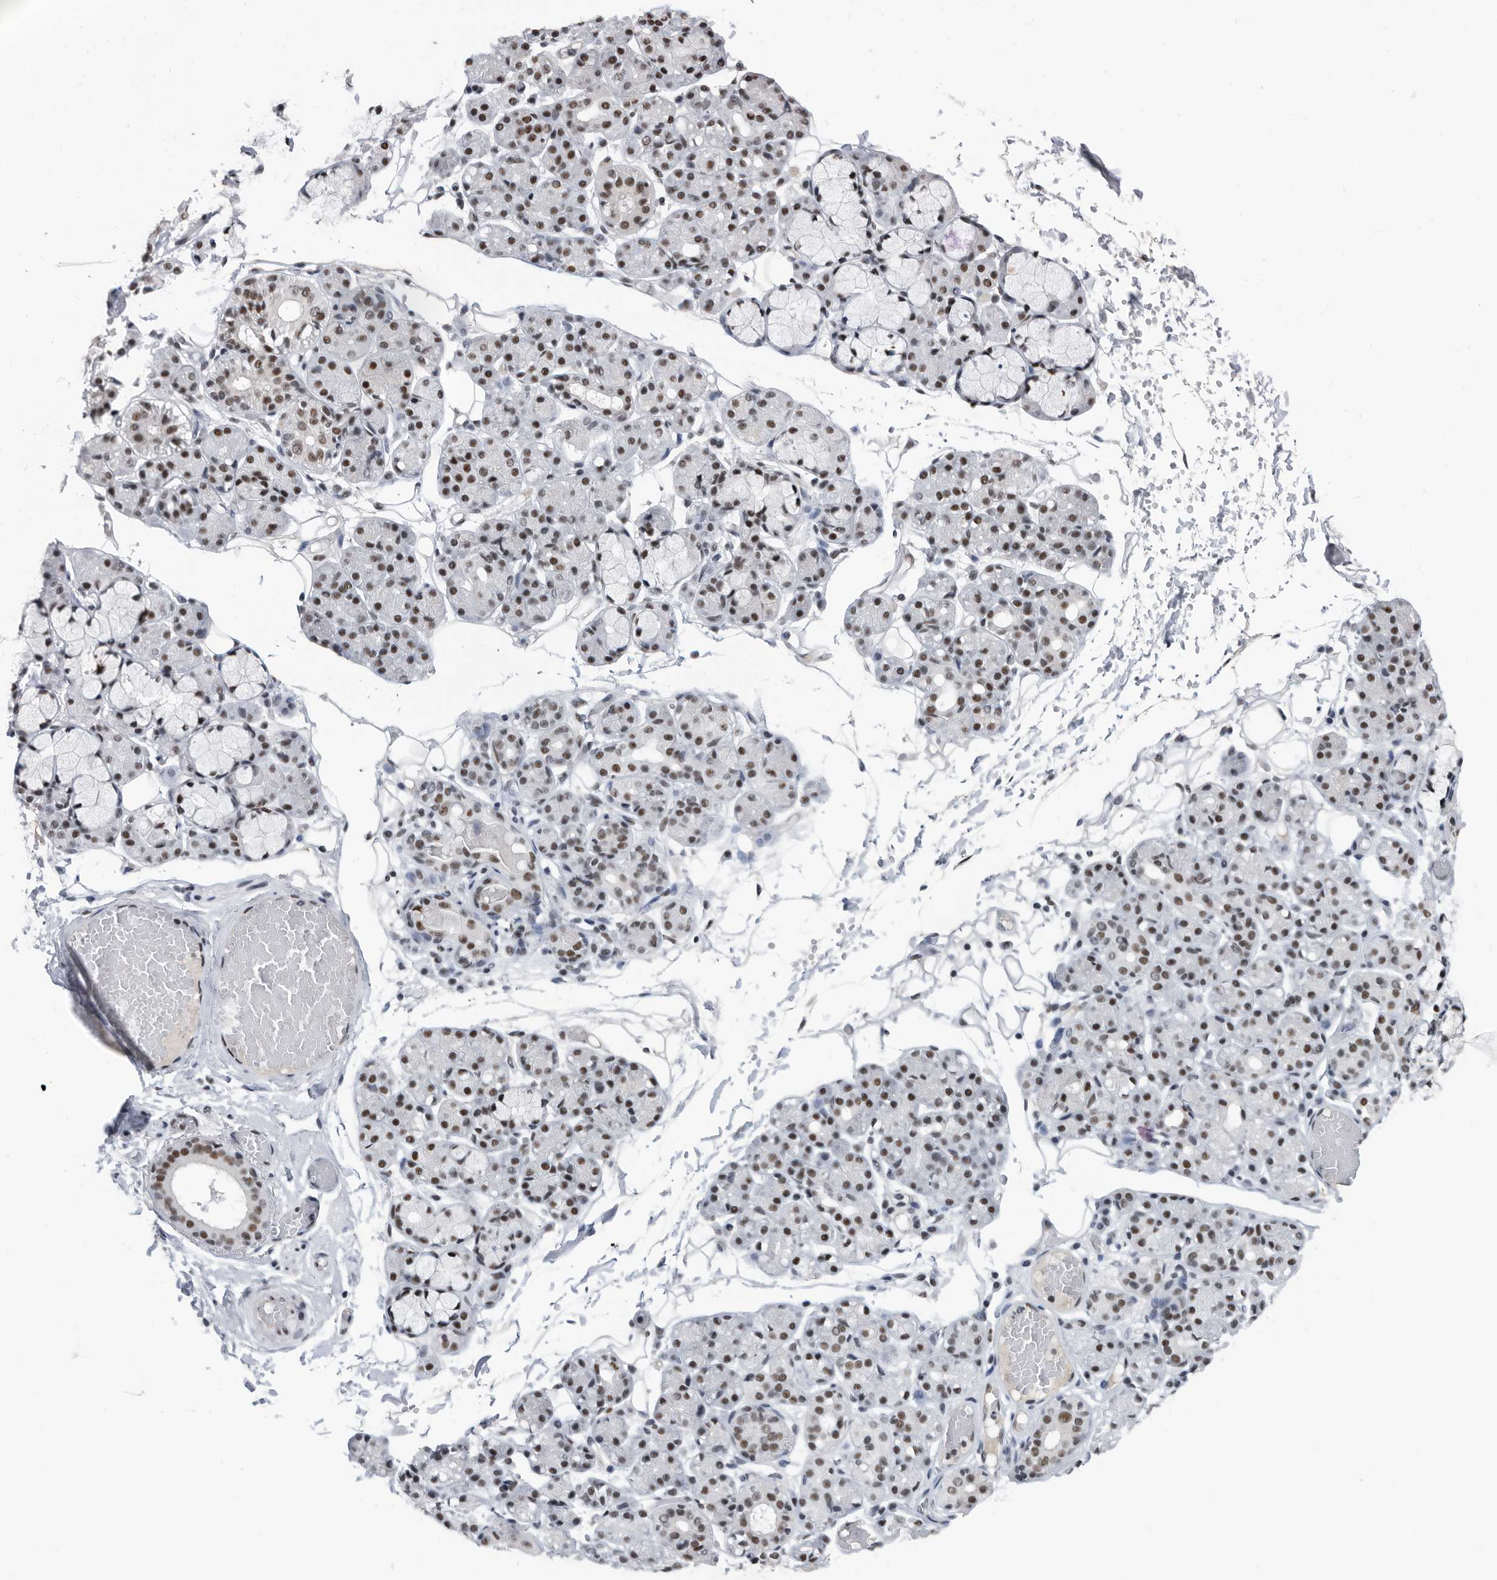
{"staining": {"intensity": "strong", "quantity": ">75%", "location": "nuclear"}, "tissue": "salivary gland", "cell_type": "Glandular cells", "image_type": "normal", "snomed": [{"axis": "morphology", "description": "Normal tissue, NOS"}, {"axis": "topography", "description": "Salivary gland"}], "caption": "Protein expression analysis of normal salivary gland exhibits strong nuclear positivity in approximately >75% of glandular cells. The staining was performed using DAB, with brown indicating positive protein expression. Nuclei are stained blue with hematoxylin.", "gene": "SF3A1", "patient": {"sex": "male", "age": 63}}